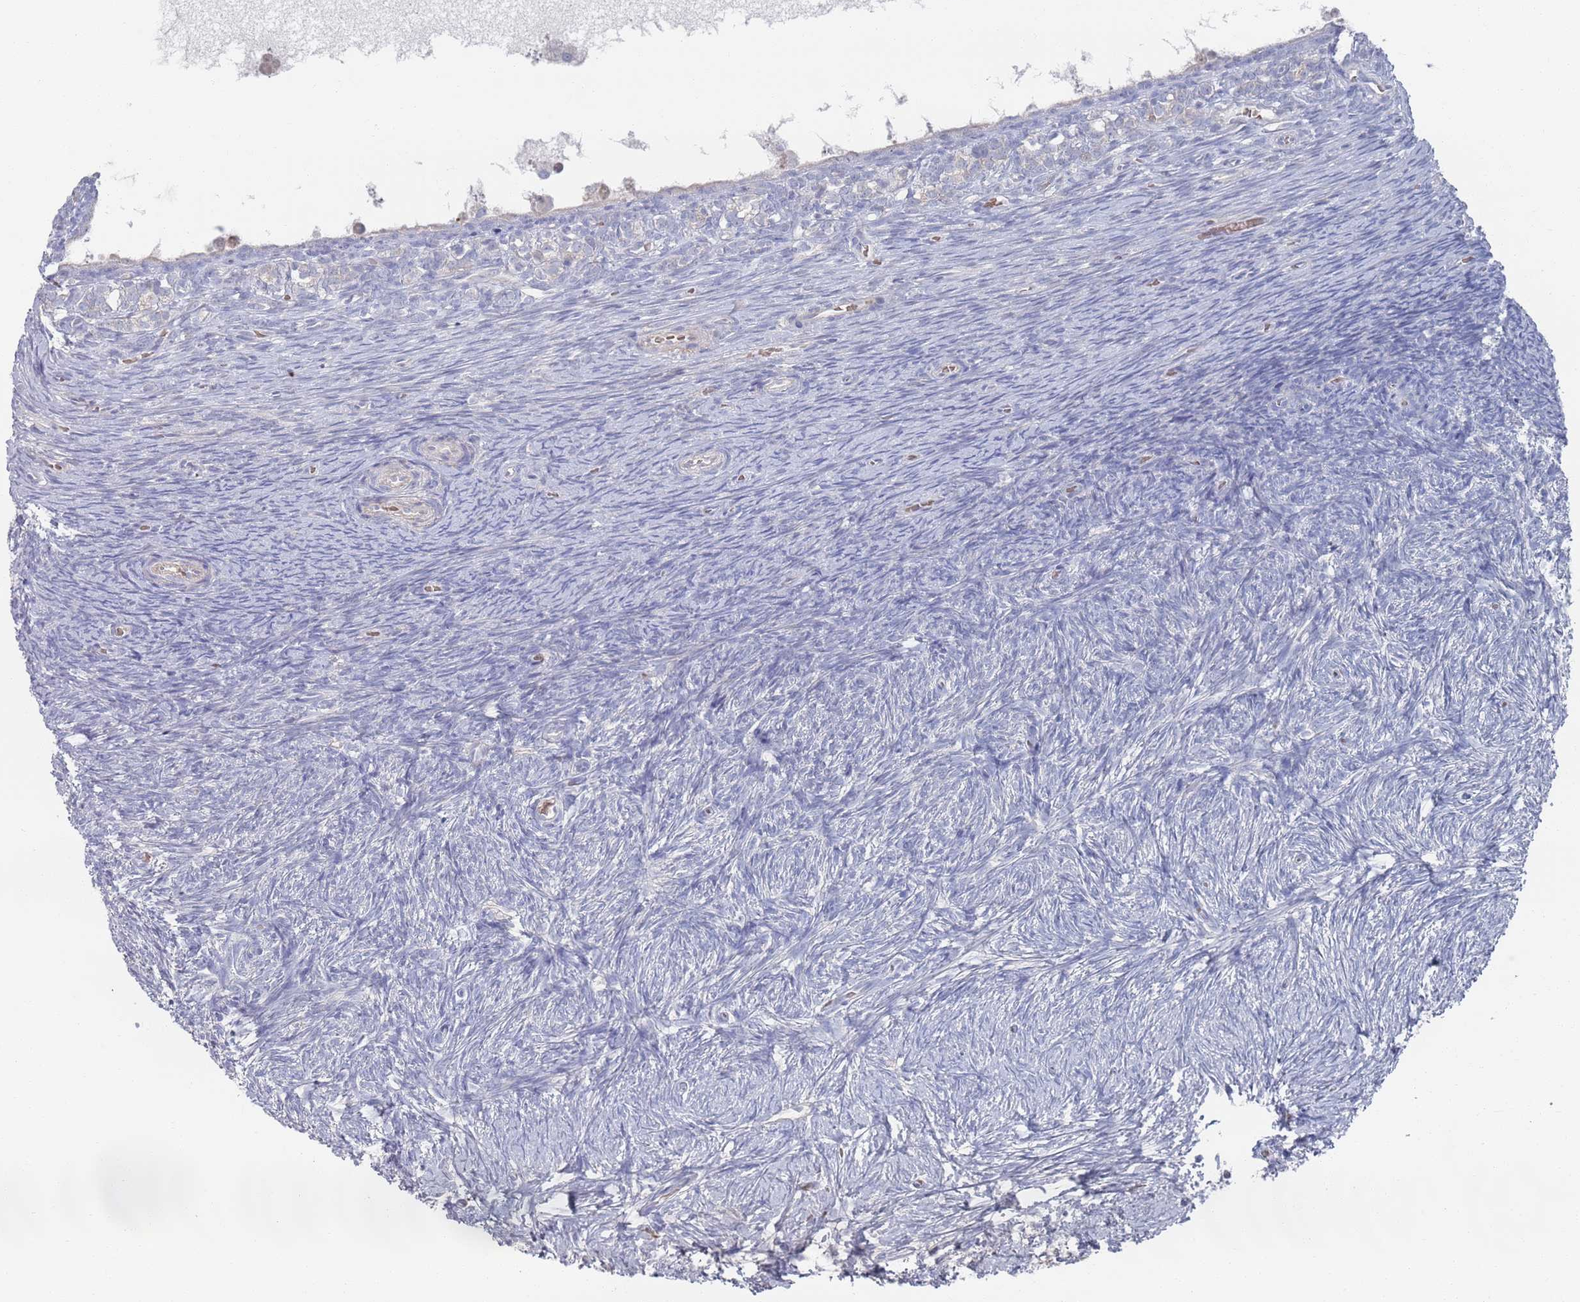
{"staining": {"intensity": "negative", "quantity": "none", "location": "none"}, "tissue": "ovary", "cell_type": "Ovarian stroma cells", "image_type": "normal", "snomed": [{"axis": "morphology", "description": "Normal tissue, NOS"}, {"axis": "topography", "description": "Ovary"}], "caption": "This is an immunohistochemistry (IHC) photomicrograph of normal ovary. There is no expression in ovarian stroma cells.", "gene": "TMCO3", "patient": {"sex": "female", "age": 39}}